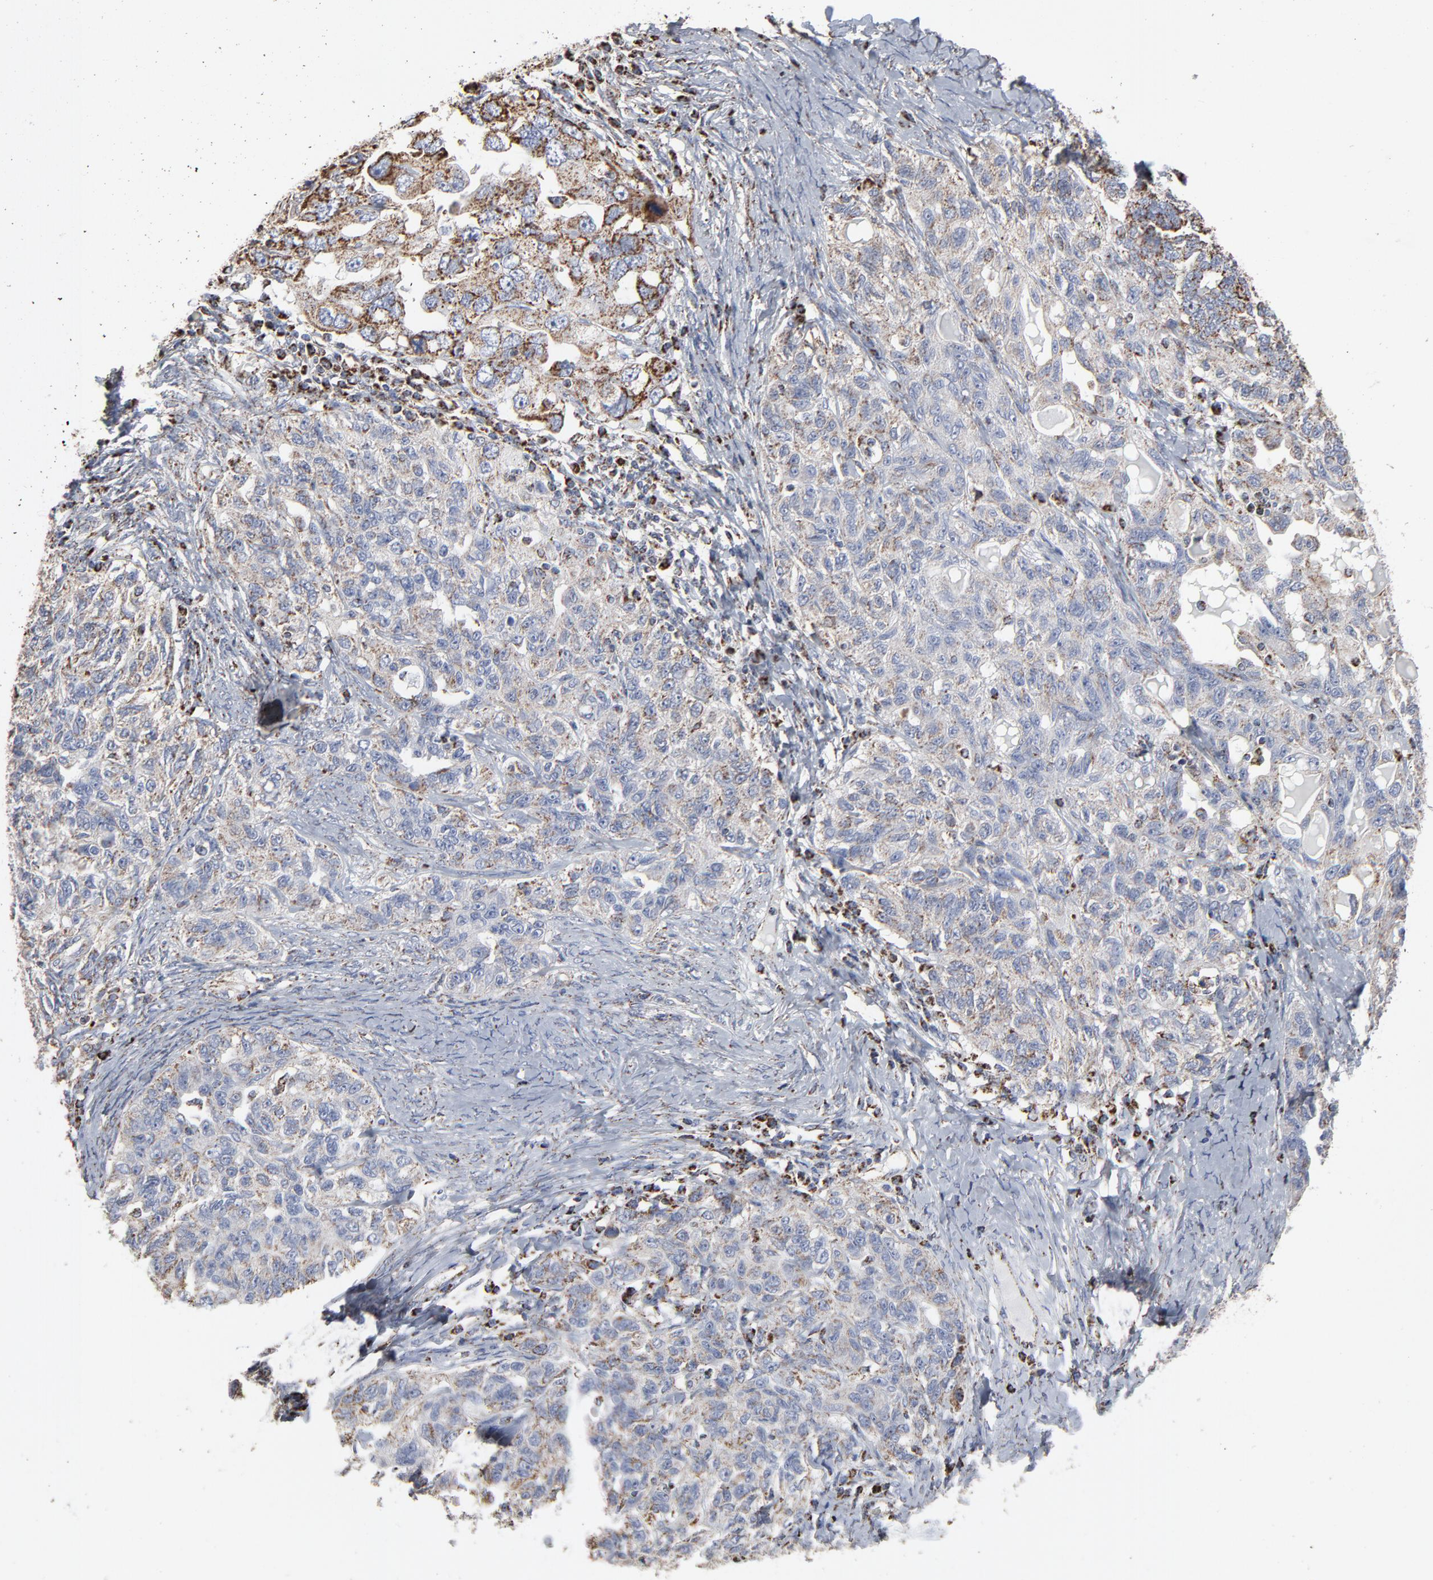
{"staining": {"intensity": "strong", "quantity": ">75%", "location": "cytoplasmic/membranous"}, "tissue": "ovarian cancer", "cell_type": "Tumor cells", "image_type": "cancer", "snomed": [{"axis": "morphology", "description": "Cystadenocarcinoma, serous, NOS"}, {"axis": "topography", "description": "Ovary"}], "caption": "Immunohistochemical staining of human ovarian serous cystadenocarcinoma reveals high levels of strong cytoplasmic/membranous positivity in about >75% of tumor cells. (DAB IHC with brightfield microscopy, high magnification).", "gene": "UQCRC1", "patient": {"sex": "female", "age": 82}}